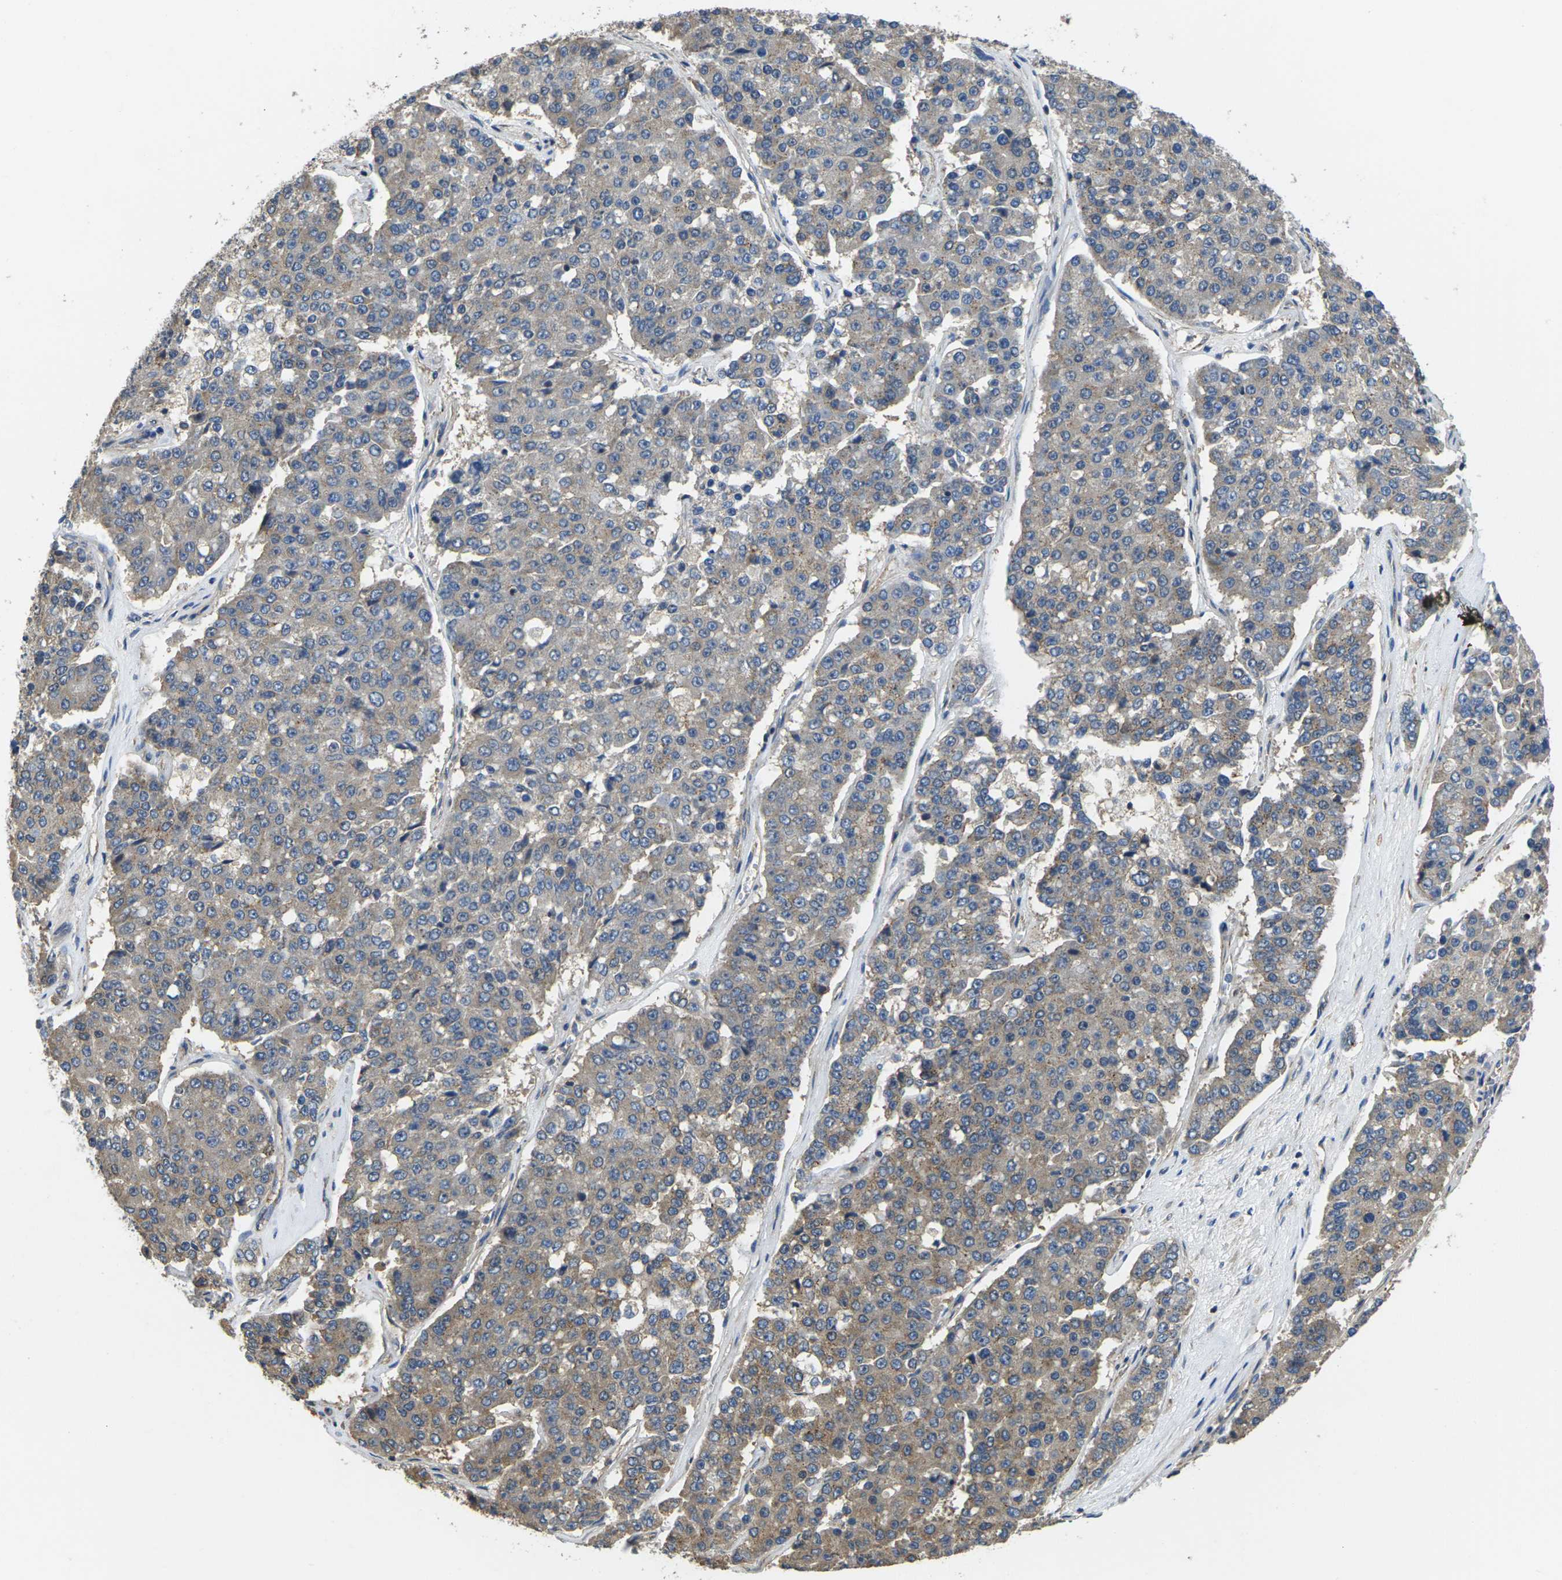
{"staining": {"intensity": "moderate", "quantity": "<25%", "location": "cytoplasmic/membranous"}, "tissue": "pancreatic cancer", "cell_type": "Tumor cells", "image_type": "cancer", "snomed": [{"axis": "morphology", "description": "Adenocarcinoma, NOS"}, {"axis": "topography", "description": "Pancreas"}], "caption": "Pancreatic cancer (adenocarcinoma) stained with a brown dye reveals moderate cytoplasmic/membranous positive positivity in about <25% of tumor cells.", "gene": "TMCC2", "patient": {"sex": "male", "age": 50}}